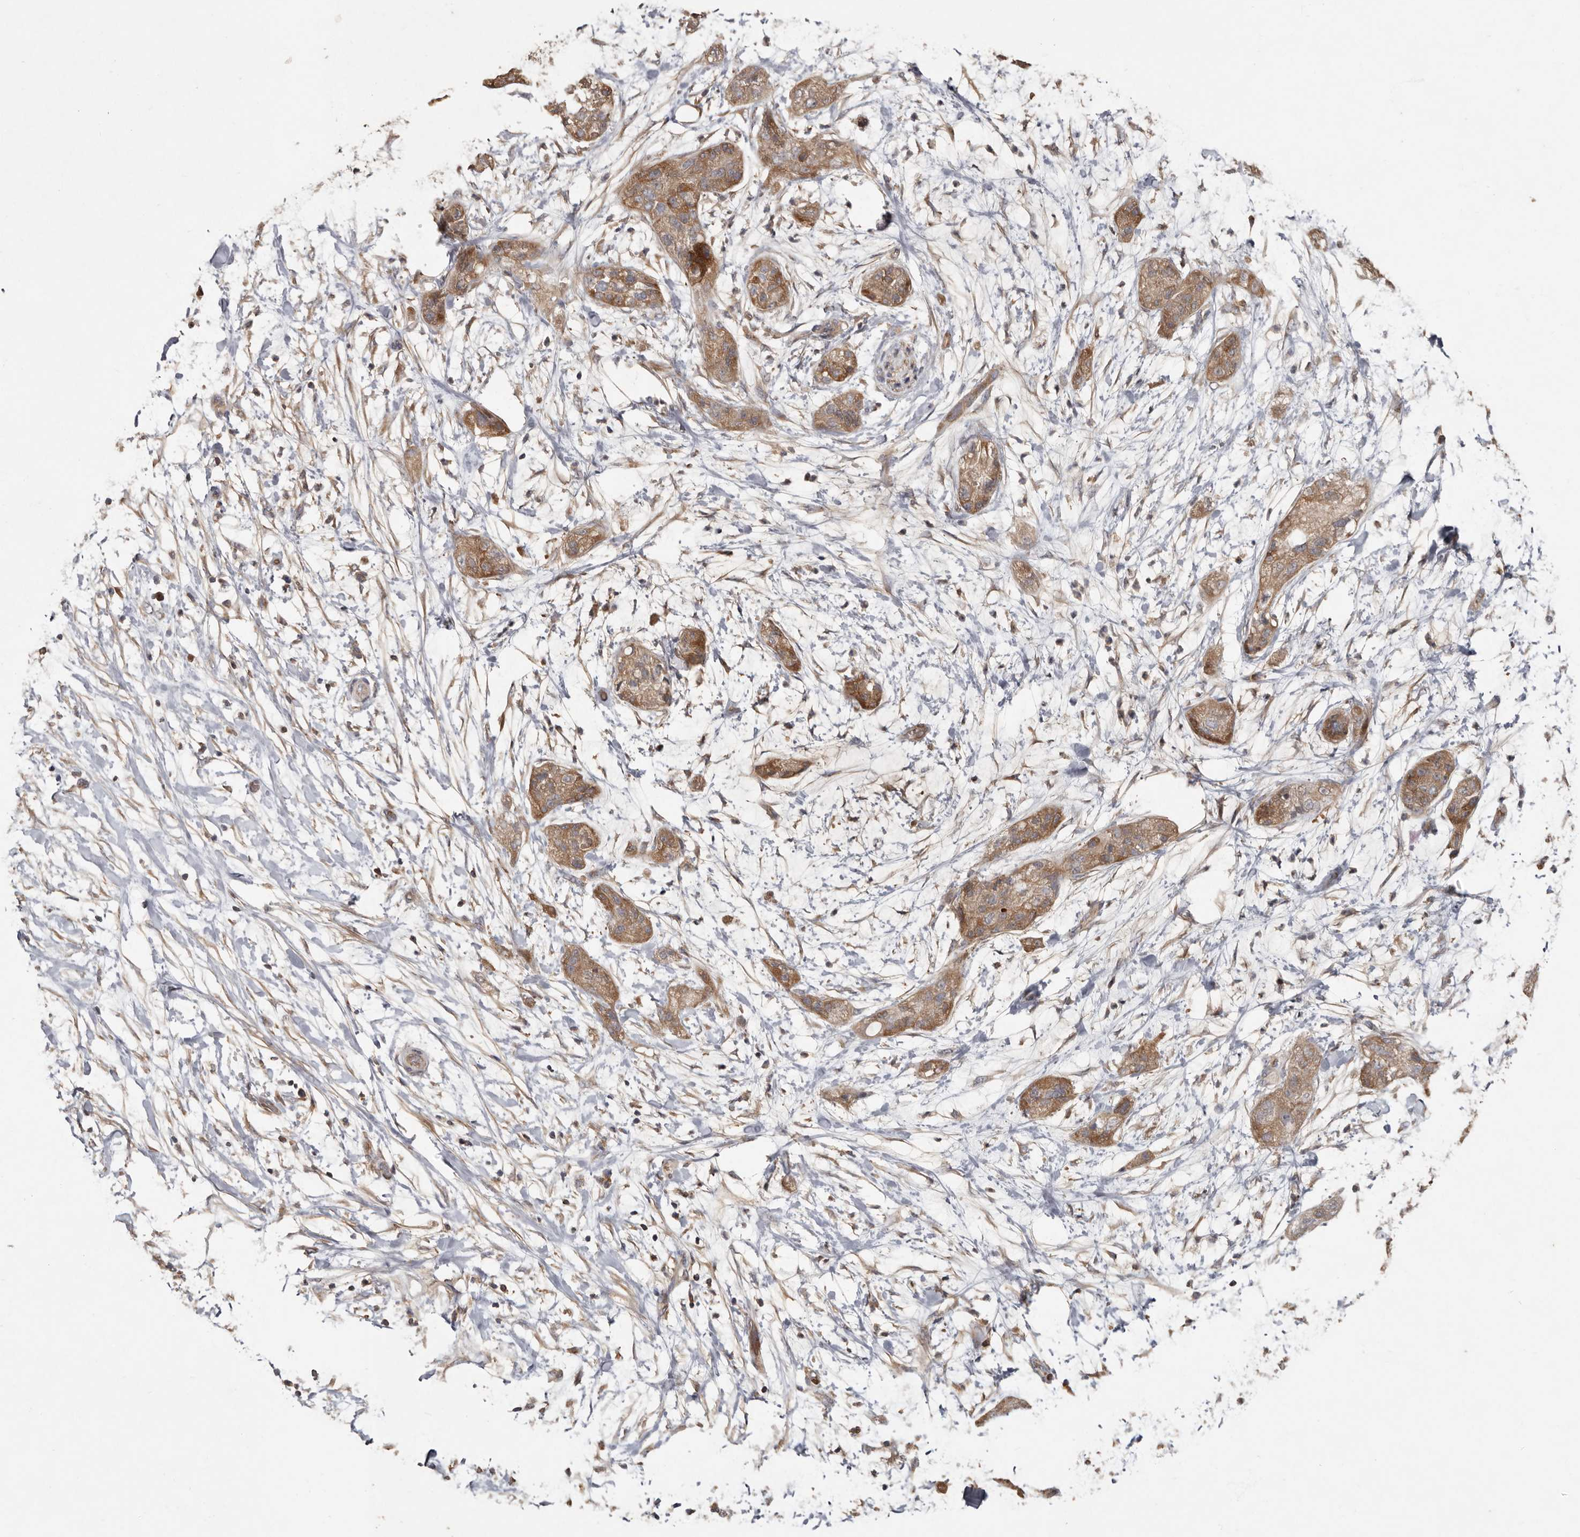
{"staining": {"intensity": "moderate", "quantity": ">75%", "location": "cytoplasmic/membranous"}, "tissue": "pancreatic cancer", "cell_type": "Tumor cells", "image_type": "cancer", "snomed": [{"axis": "morphology", "description": "Adenocarcinoma, NOS"}, {"axis": "topography", "description": "Pancreas"}], "caption": "Protein analysis of pancreatic cancer tissue demonstrates moderate cytoplasmic/membranous expression in approximately >75% of tumor cells.", "gene": "KIF26B", "patient": {"sex": "female", "age": 78}}